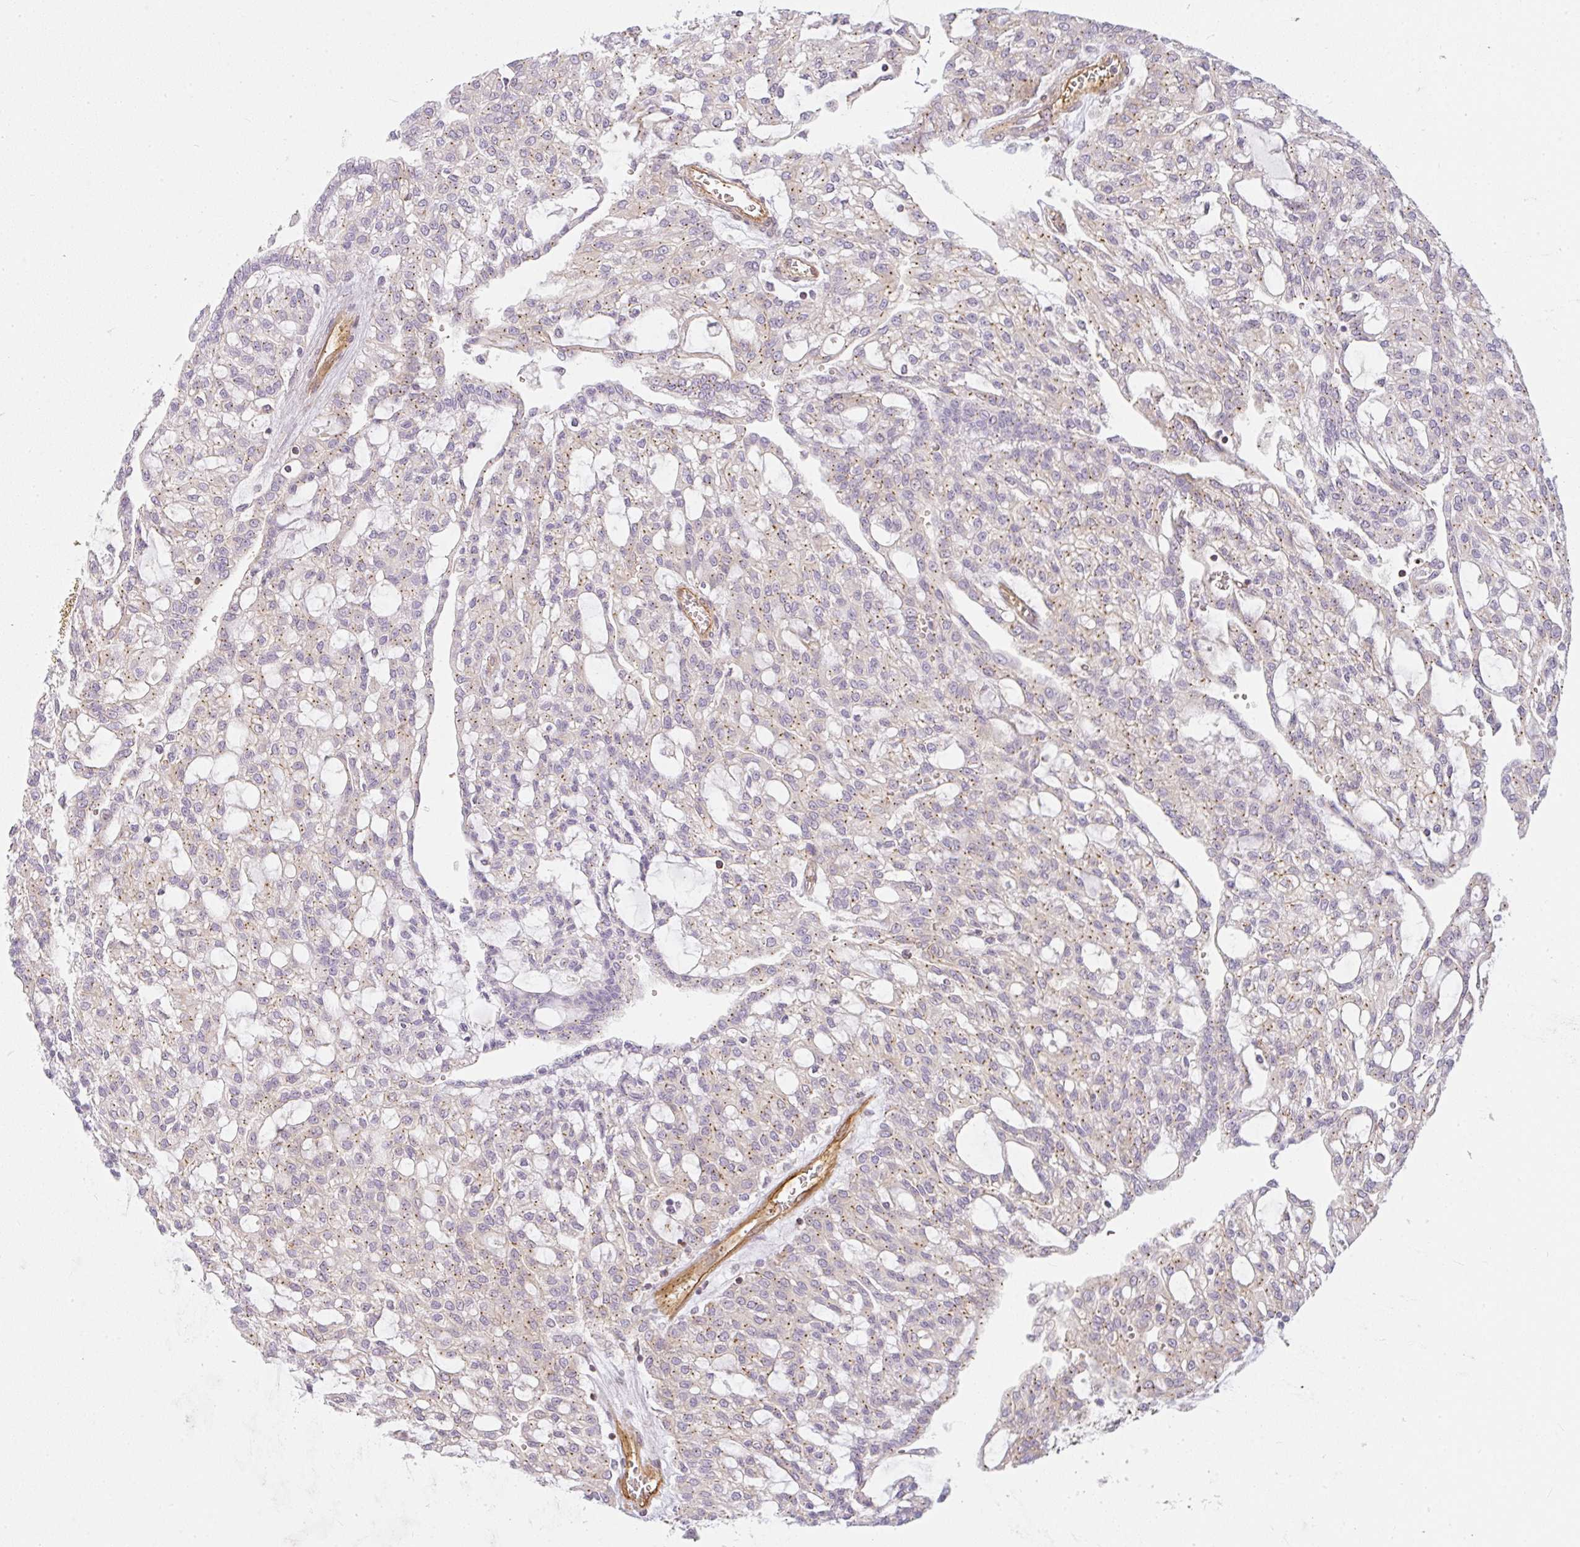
{"staining": {"intensity": "moderate", "quantity": "25%-75%", "location": "cytoplasmic/membranous"}, "tissue": "renal cancer", "cell_type": "Tumor cells", "image_type": "cancer", "snomed": [{"axis": "morphology", "description": "Adenocarcinoma, NOS"}, {"axis": "topography", "description": "Kidney"}], "caption": "Protein expression by immunohistochemistry demonstrates moderate cytoplasmic/membranous positivity in about 25%-75% of tumor cells in renal adenocarcinoma. (brown staining indicates protein expression, while blue staining denotes nuclei).", "gene": "SULF1", "patient": {"sex": "male", "age": 63}}